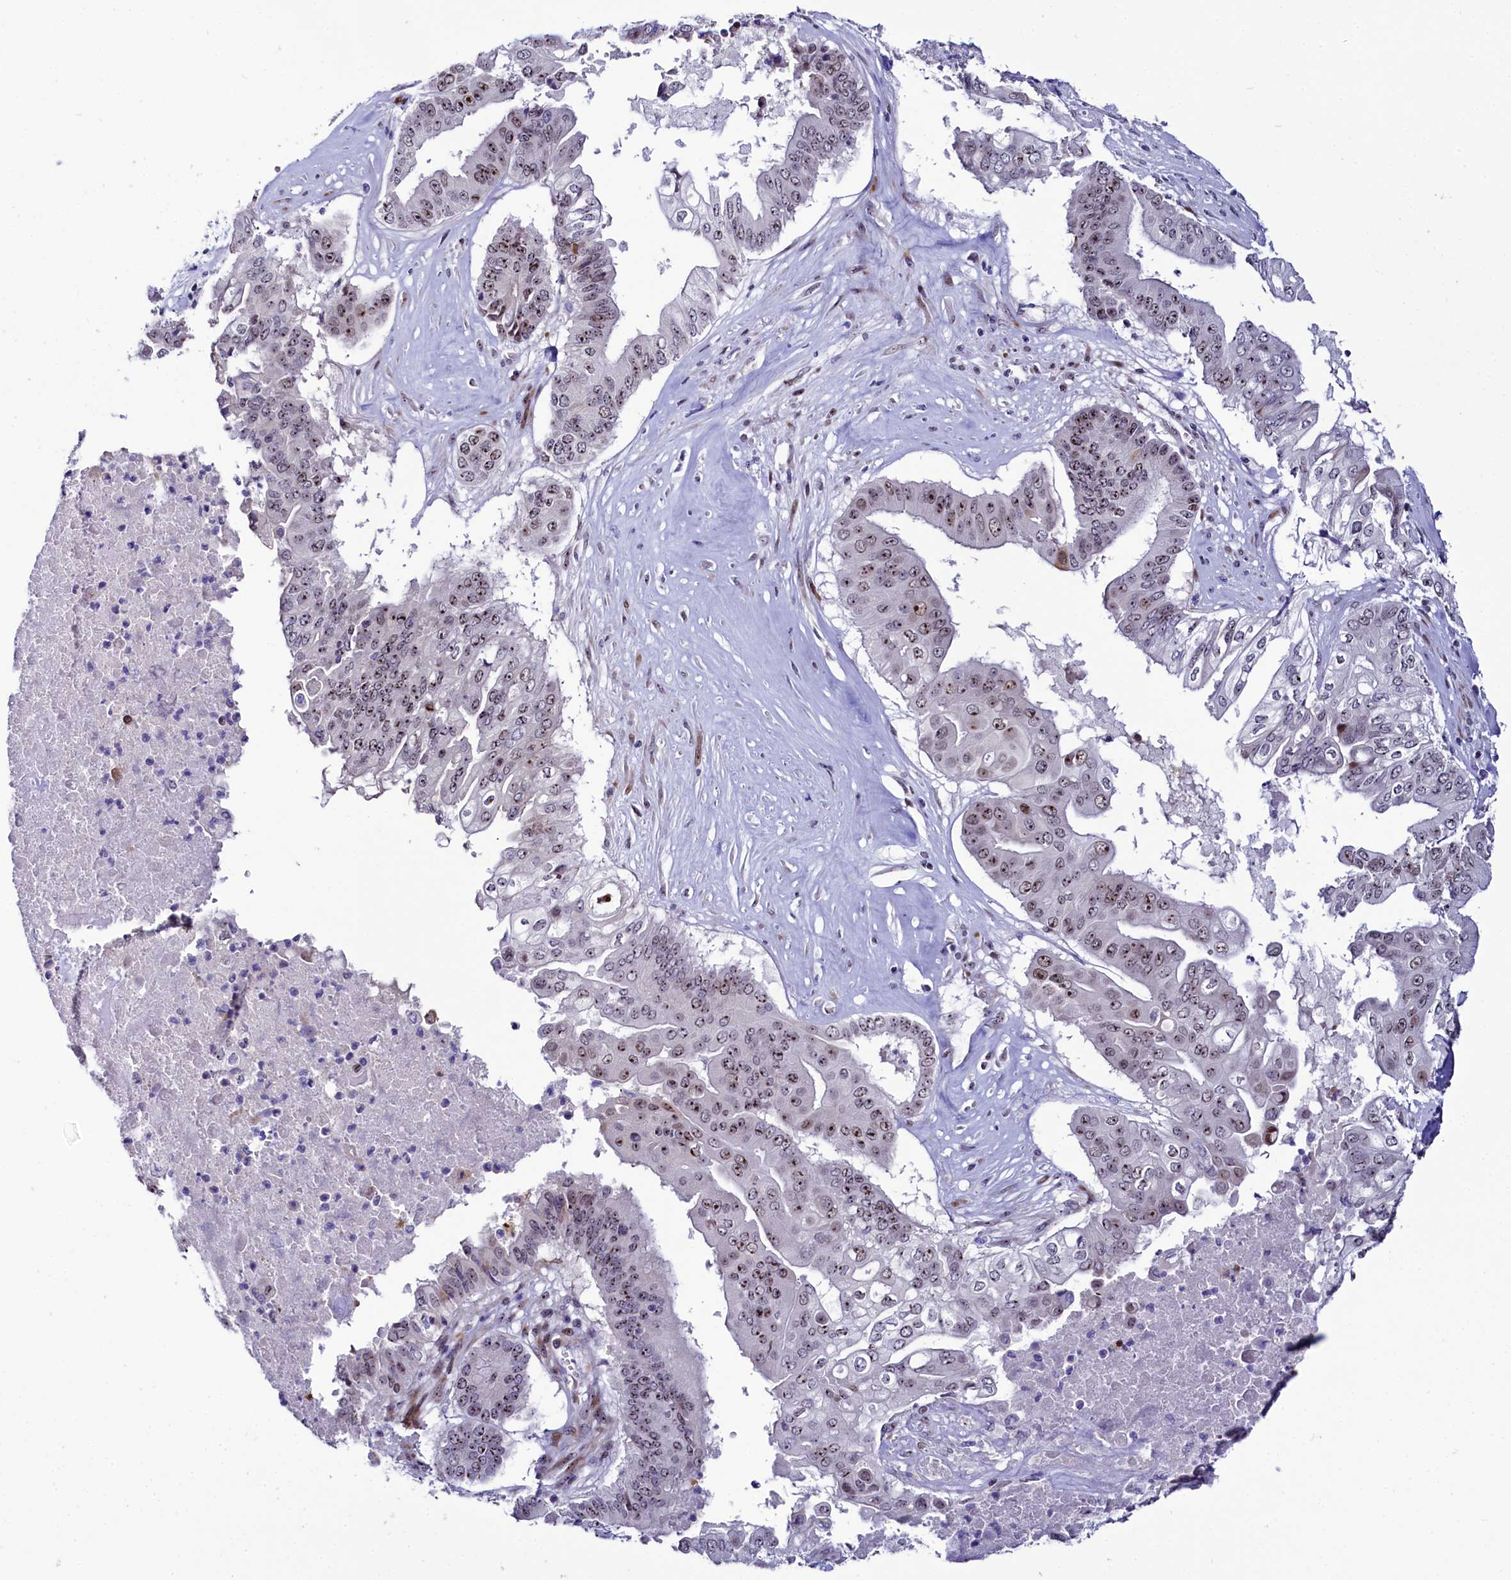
{"staining": {"intensity": "moderate", "quantity": ">75%", "location": "nuclear"}, "tissue": "pancreatic cancer", "cell_type": "Tumor cells", "image_type": "cancer", "snomed": [{"axis": "morphology", "description": "Adenocarcinoma, NOS"}, {"axis": "topography", "description": "Pancreas"}], "caption": "Pancreatic cancer tissue exhibits moderate nuclear positivity in approximately >75% of tumor cells", "gene": "TCOF1", "patient": {"sex": "female", "age": 77}}